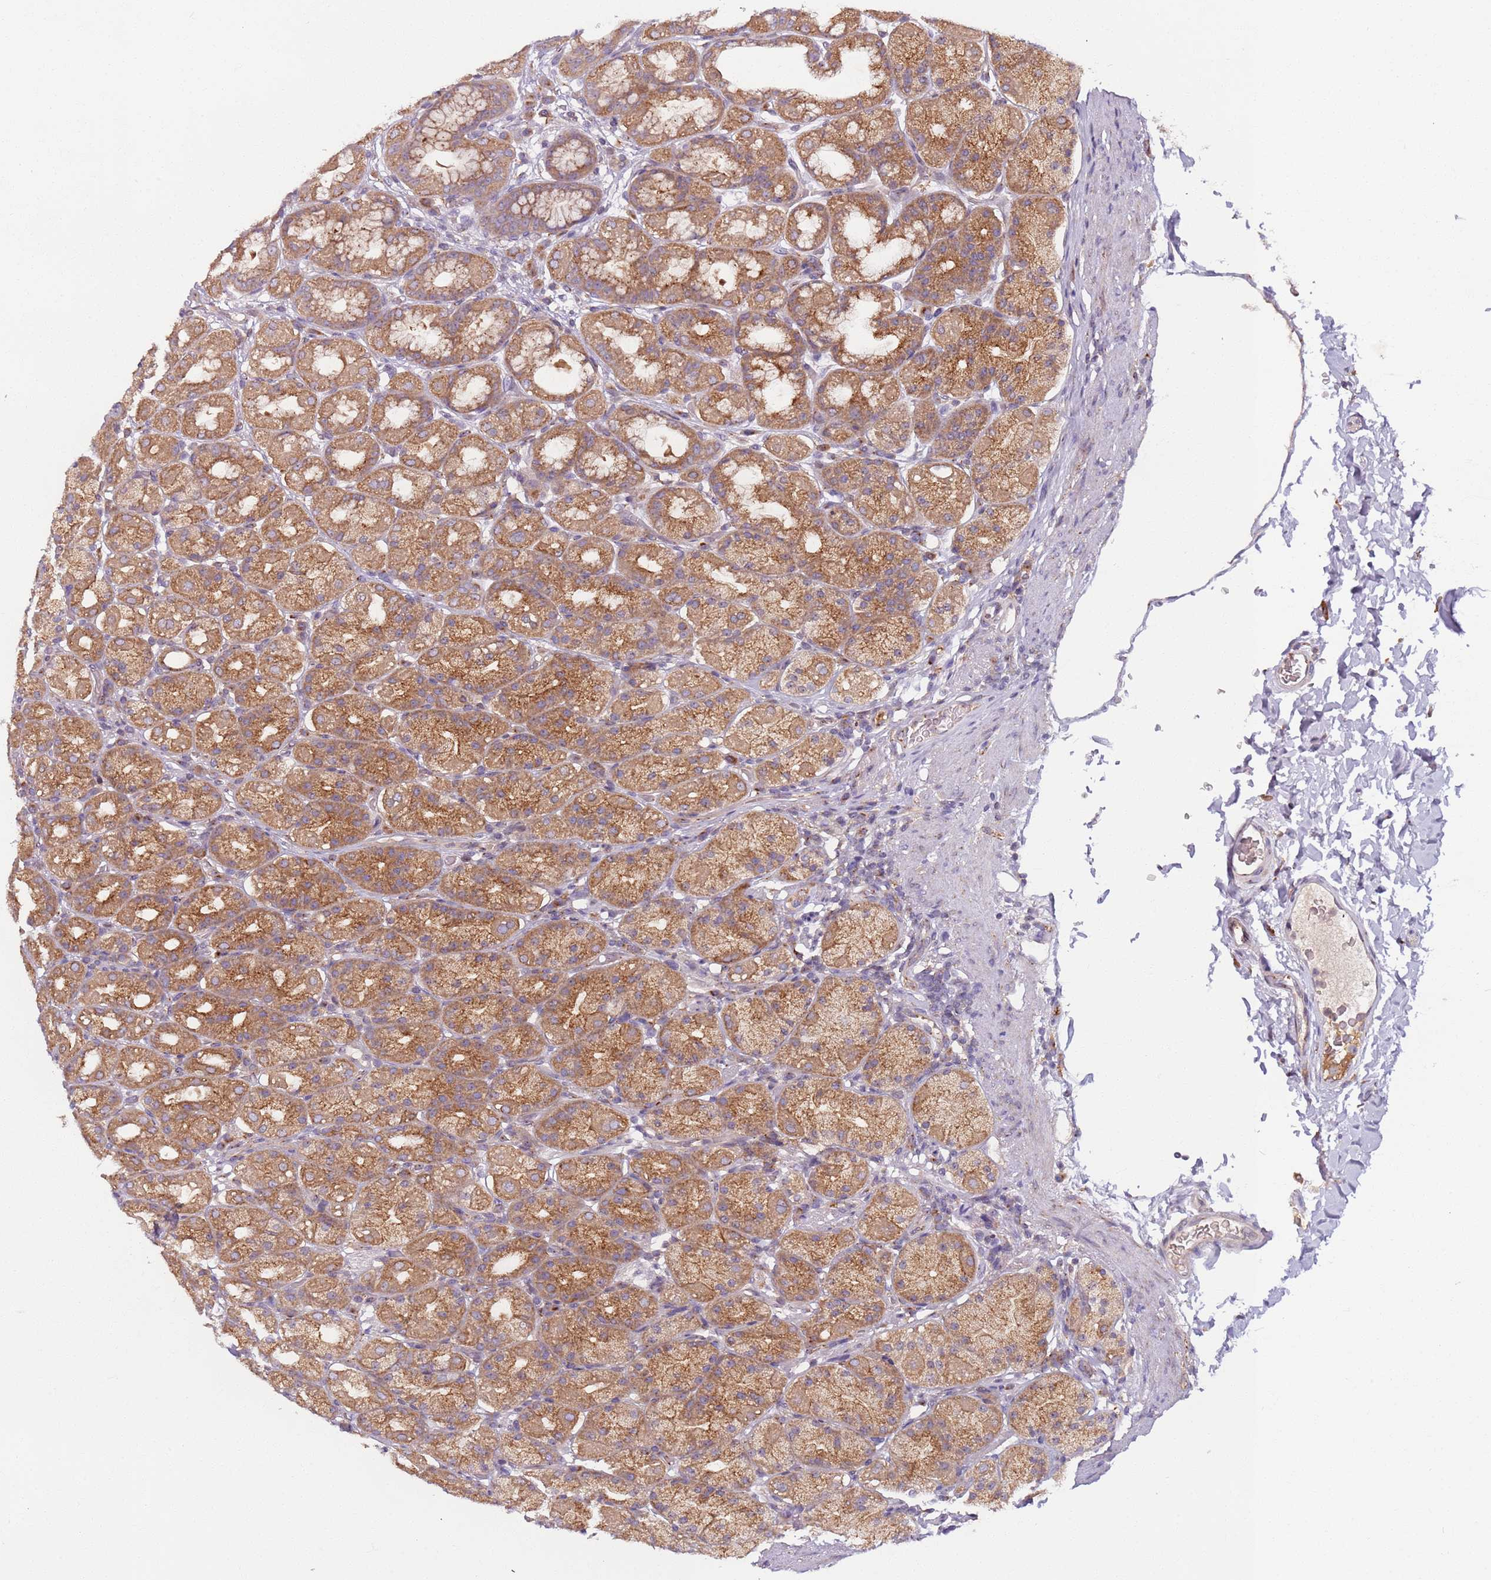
{"staining": {"intensity": "moderate", "quantity": ">75%", "location": "cytoplasmic/membranous"}, "tissue": "stomach", "cell_type": "Glandular cells", "image_type": "normal", "snomed": [{"axis": "morphology", "description": "Normal tissue, NOS"}, {"axis": "topography", "description": "Stomach, upper"}], "caption": "Stomach stained with DAB immunohistochemistry (IHC) exhibits medium levels of moderate cytoplasmic/membranous staining in approximately >75% of glandular cells.", "gene": "AKTIP", "patient": {"sex": "male", "age": 68}}